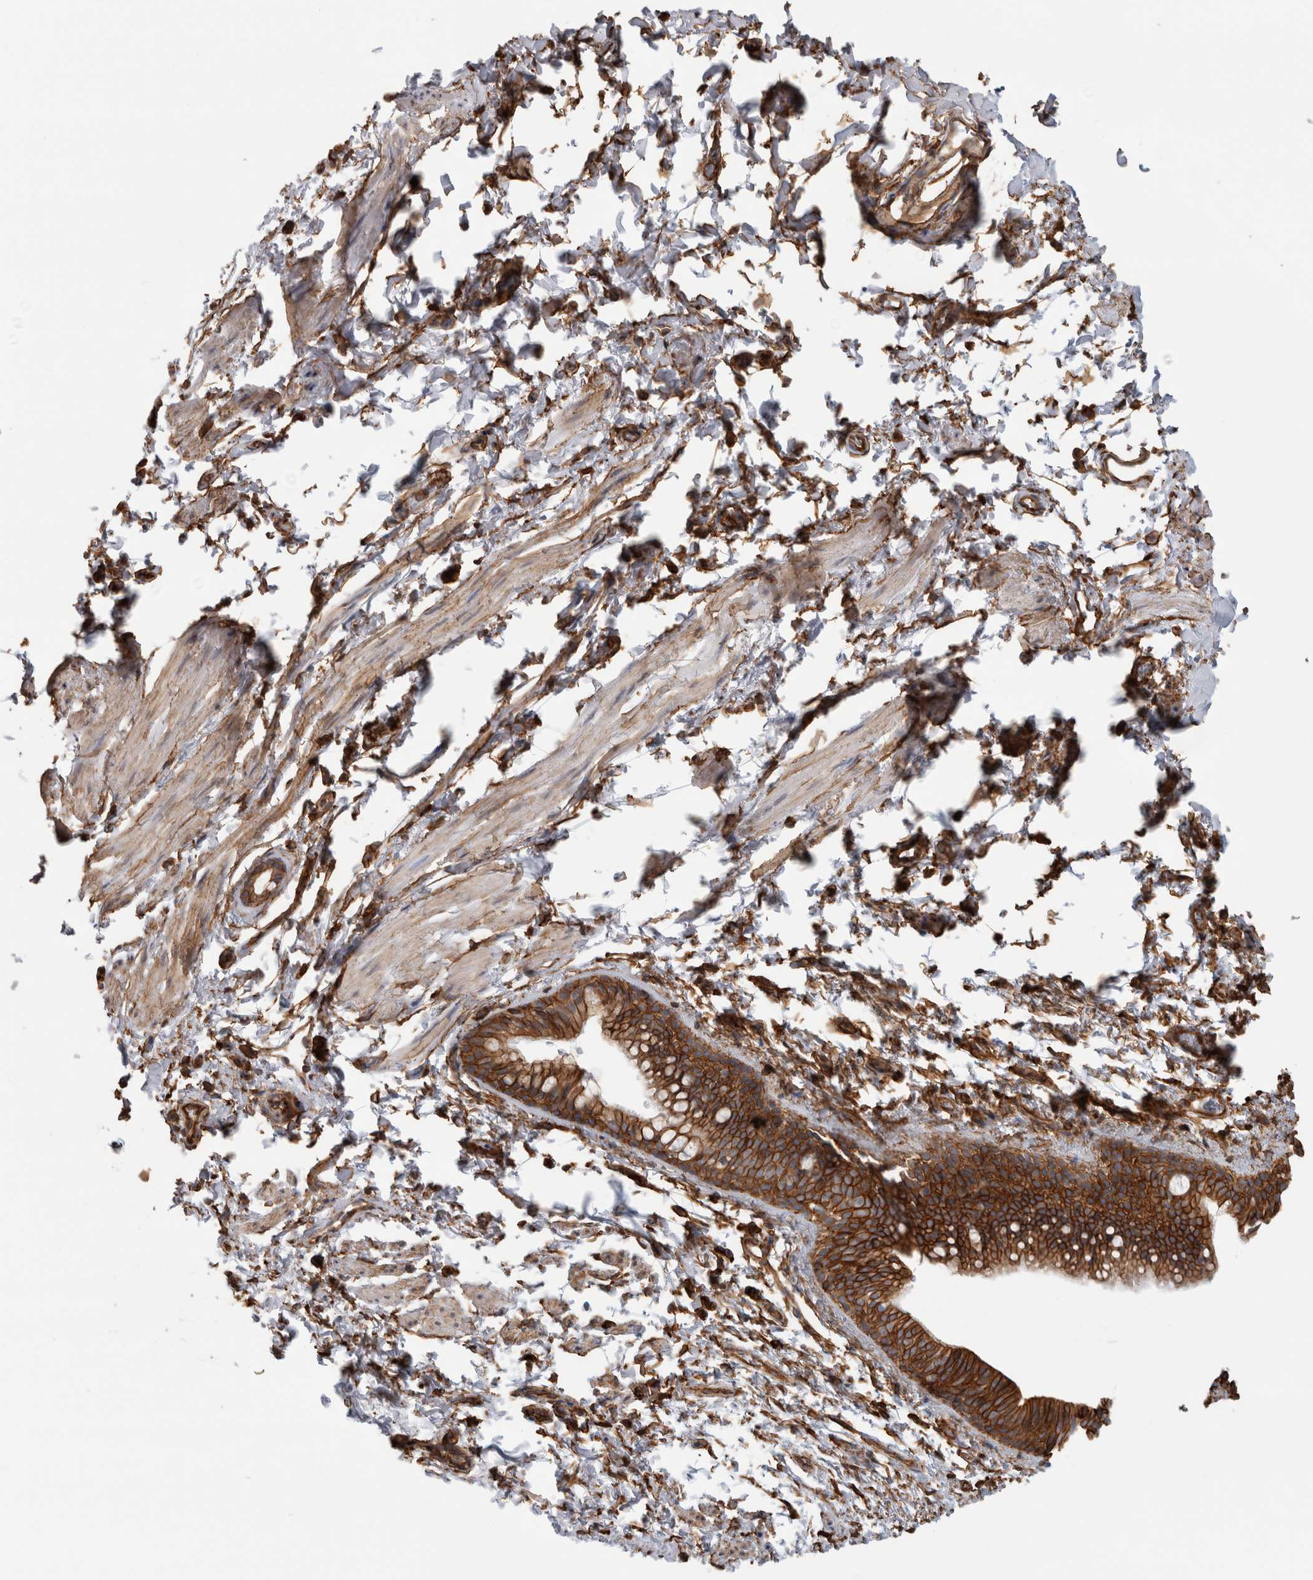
{"staining": {"intensity": "strong", "quantity": ">75%", "location": "cytoplasmic/membranous"}, "tissue": "bronchus", "cell_type": "Respiratory epithelial cells", "image_type": "normal", "snomed": [{"axis": "morphology", "description": "Normal tissue, NOS"}, {"axis": "topography", "description": "Cartilage tissue"}, {"axis": "topography", "description": "Bronchus"}, {"axis": "topography", "description": "Lung"}], "caption": "Protein expression analysis of benign bronchus reveals strong cytoplasmic/membranous positivity in approximately >75% of respiratory epithelial cells.", "gene": "AHNAK", "patient": {"sex": "male", "age": 64}}